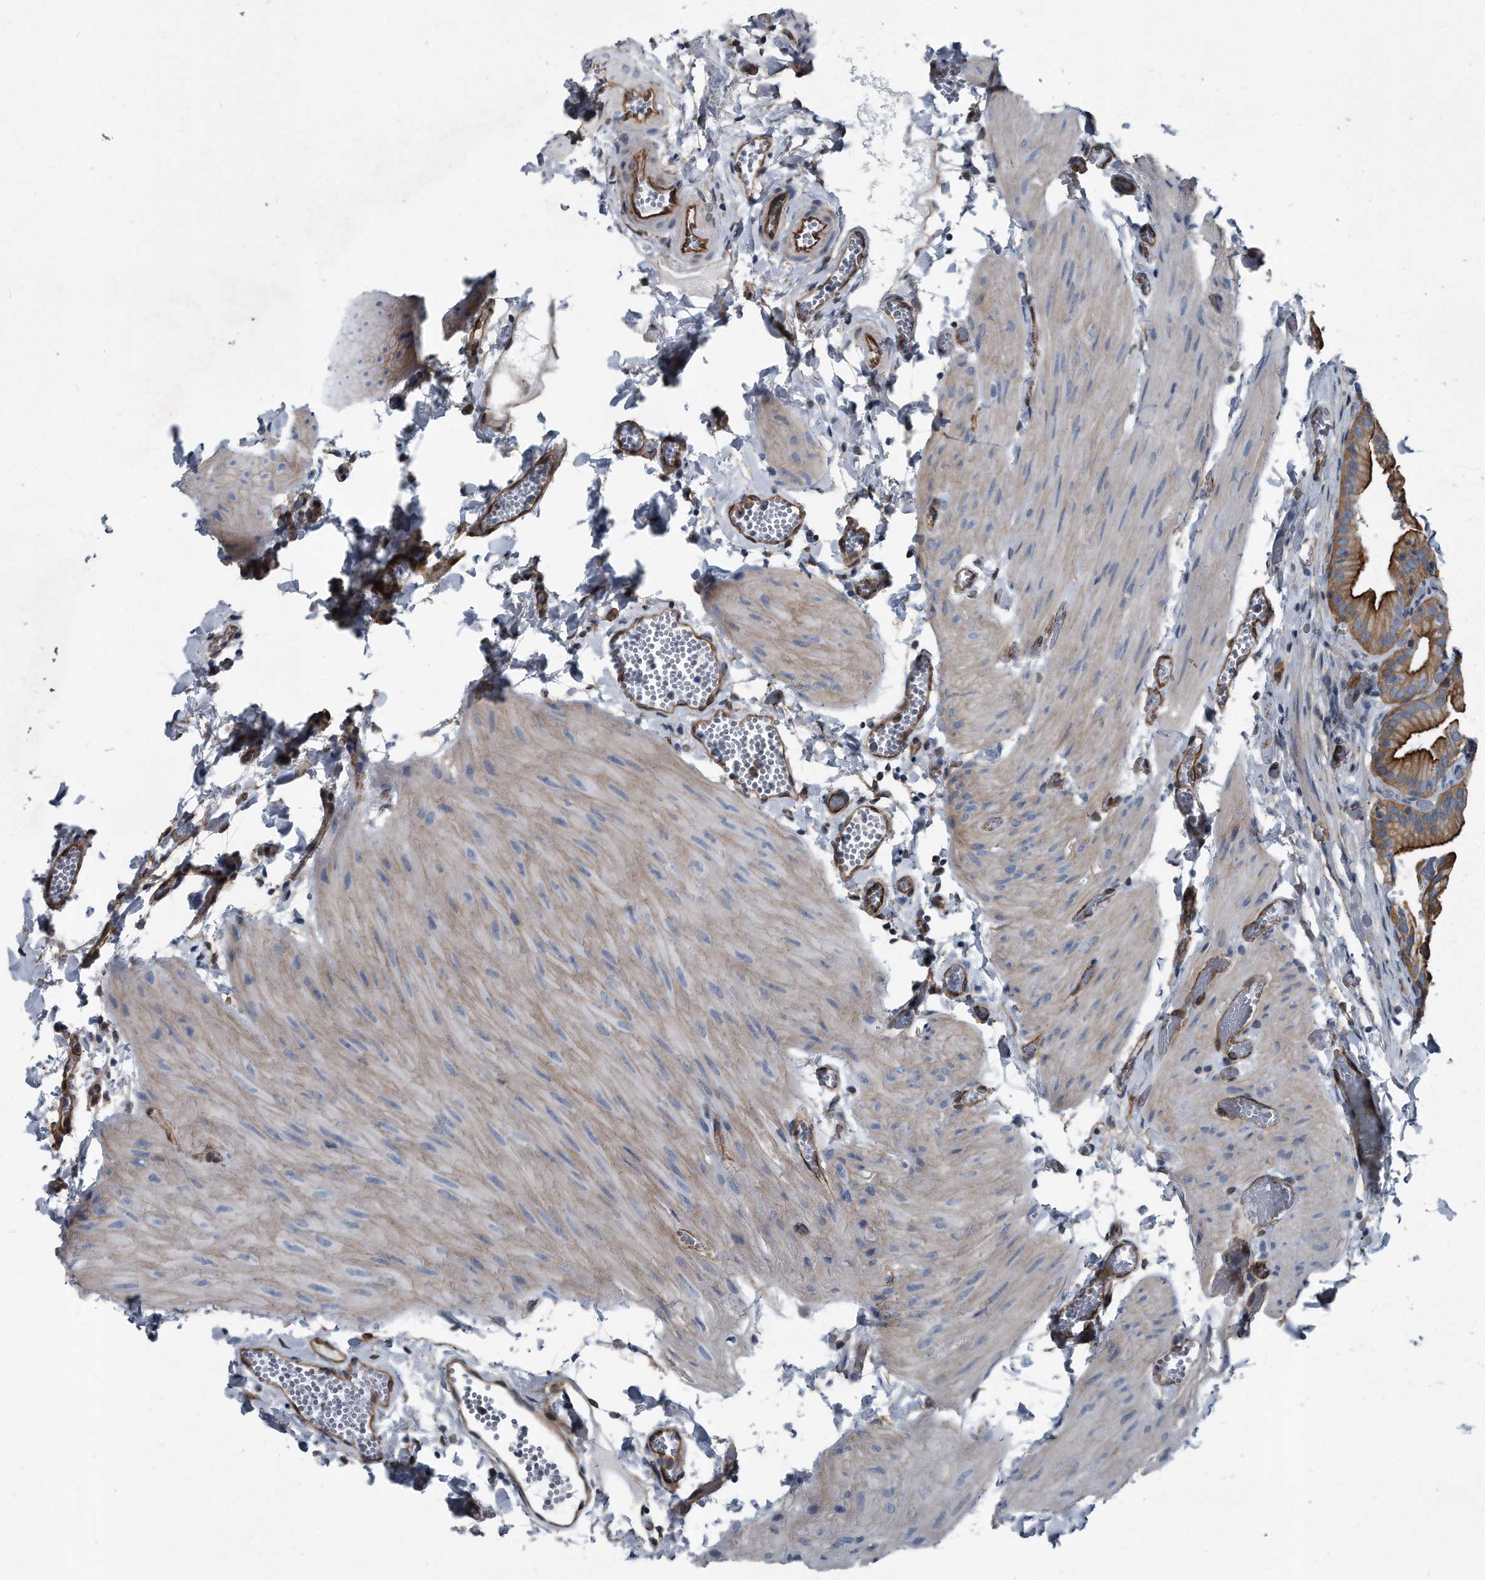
{"staining": {"intensity": "strong", "quantity": ">75%", "location": "cytoplasmic/membranous"}, "tissue": "gallbladder", "cell_type": "Glandular cells", "image_type": "normal", "snomed": [{"axis": "morphology", "description": "Normal tissue, NOS"}, {"axis": "topography", "description": "Gallbladder"}], "caption": "Glandular cells reveal high levels of strong cytoplasmic/membranous staining in about >75% of cells in normal gallbladder.", "gene": "PLEC", "patient": {"sex": "female", "age": 64}}